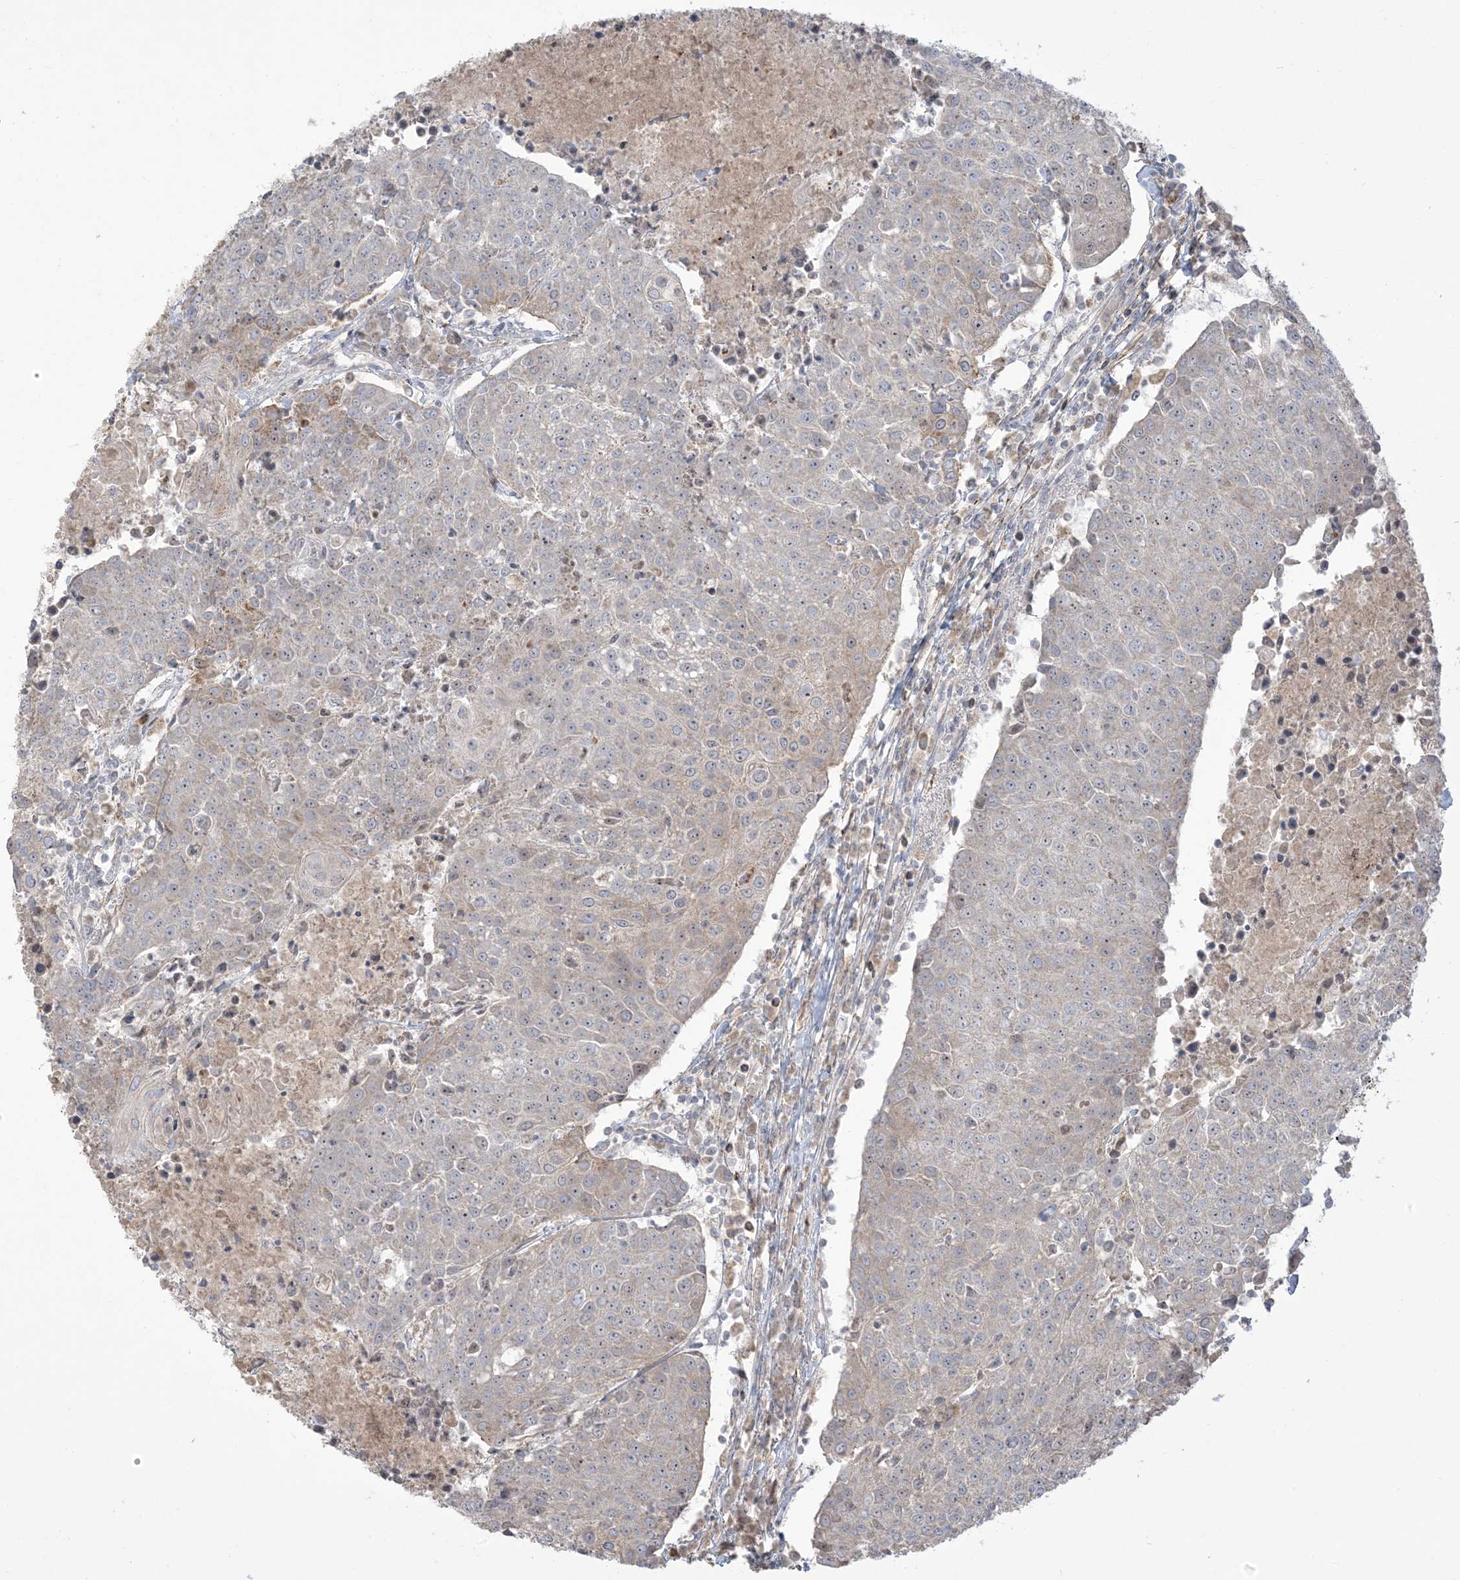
{"staining": {"intensity": "weak", "quantity": "<25%", "location": "nuclear"}, "tissue": "urothelial cancer", "cell_type": "Tumor cells", "image_type": "cancer", "snomed": [{"axis": "morphology", "description": "Urothelial carcinoma, High grade"}, {"axis": "topography", "description": "Urinary bladder"}], "caption": "Urothelial cancer was stained to show a protein in brown. There is no significant staining in tumor cells.", "gene": "KLHL18", "patient": {"sex": "female", "age": 85}}